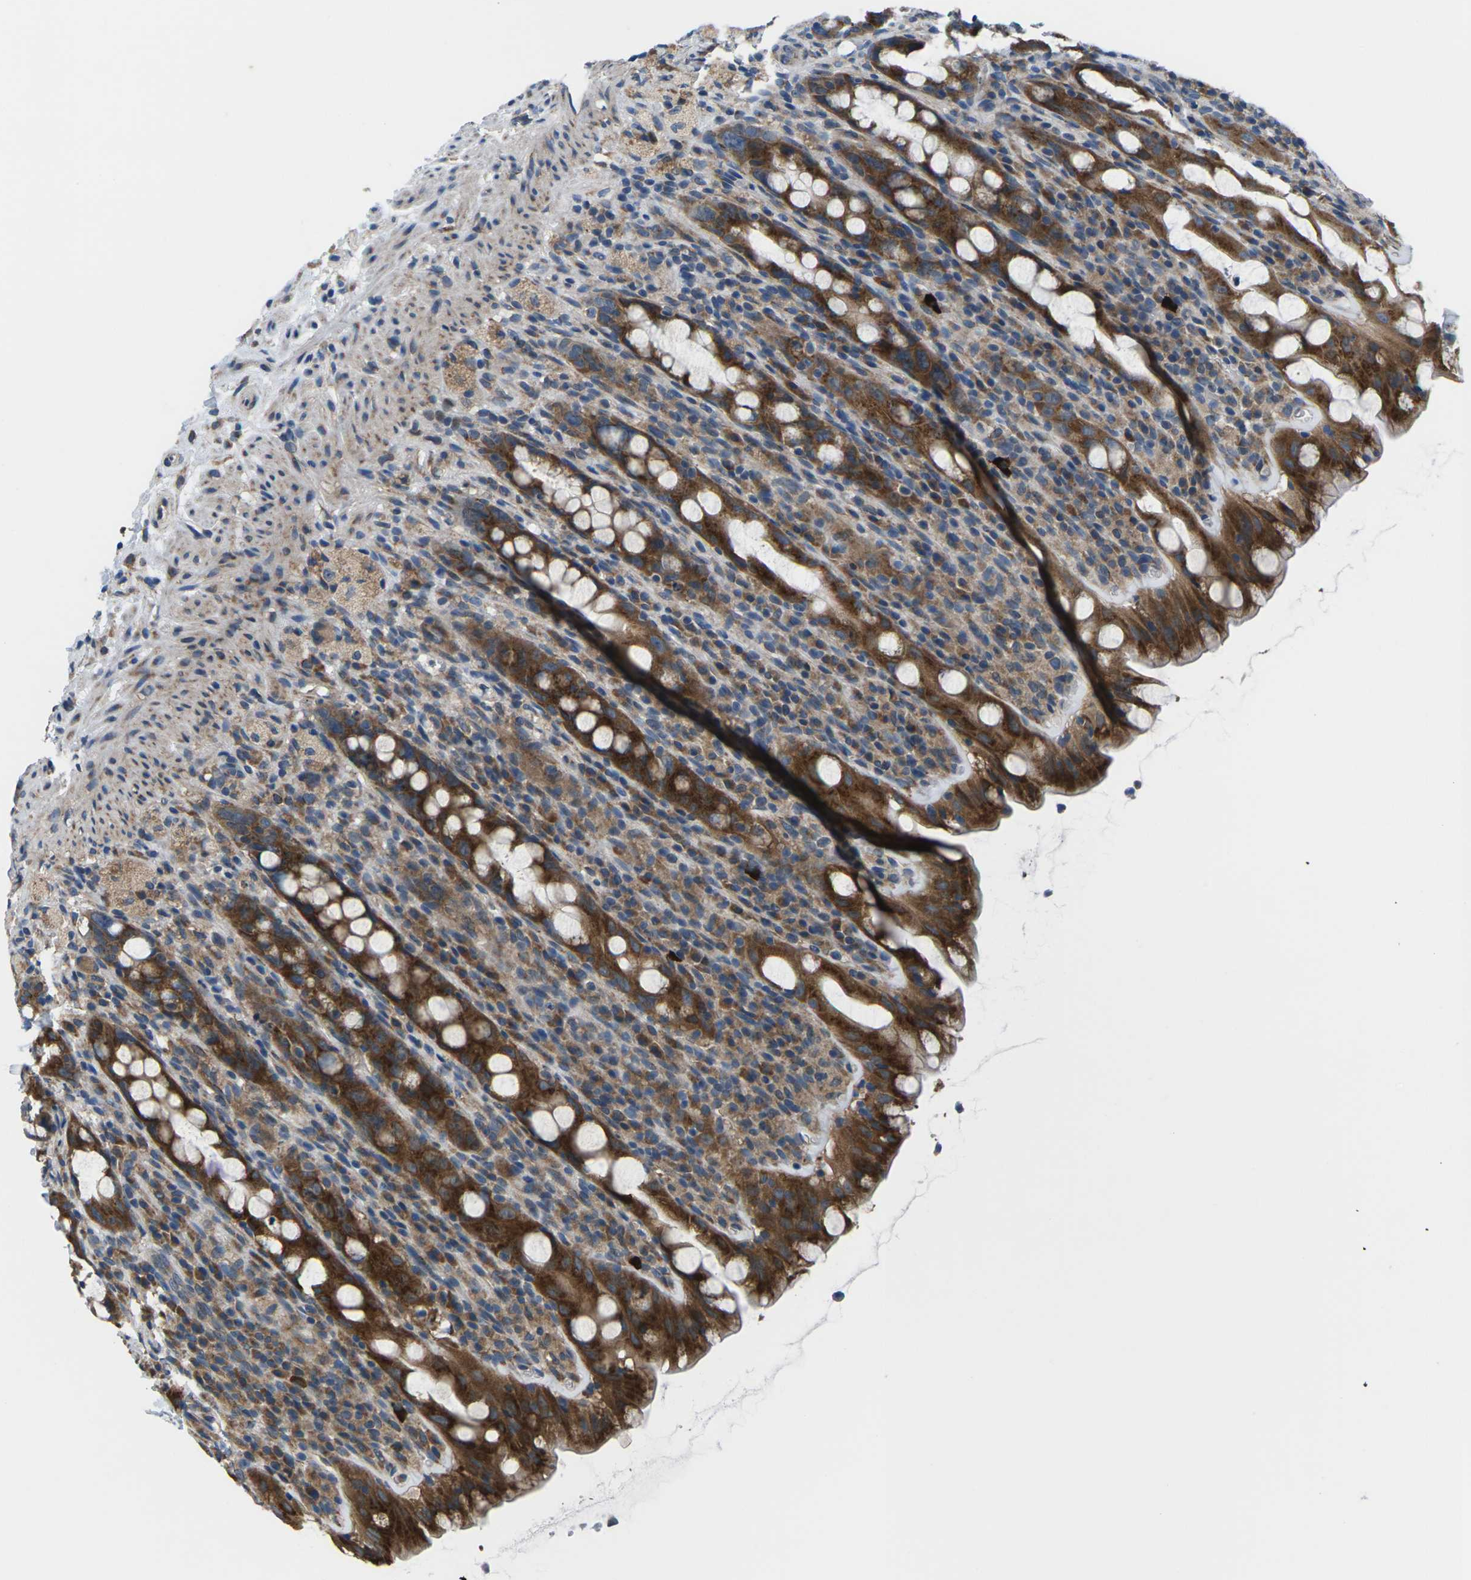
{"staining": {"intensity": "strong", "quantity": ">75%", "location": "cytoplasmic/membranous"}, "tissue": "rectum", "cell_type": "Glandular cells", "image_type": "normal", "snomed": [{"axis": "morphology", "description": "Normal tissue, NOS"}, {"axis": "topography", "description": "Rectum"}], "caption": "High-magnification brightfield microscopy of normal rectum stained with DAB (brown) and counterstained with hematoxylin (blue). glandular cells exhibit strong cytoplasmic/membranous expression is seen in approximately>75% of cells.", "gene": "GABRP", "patient": {"sex": "male", "age": 44}}